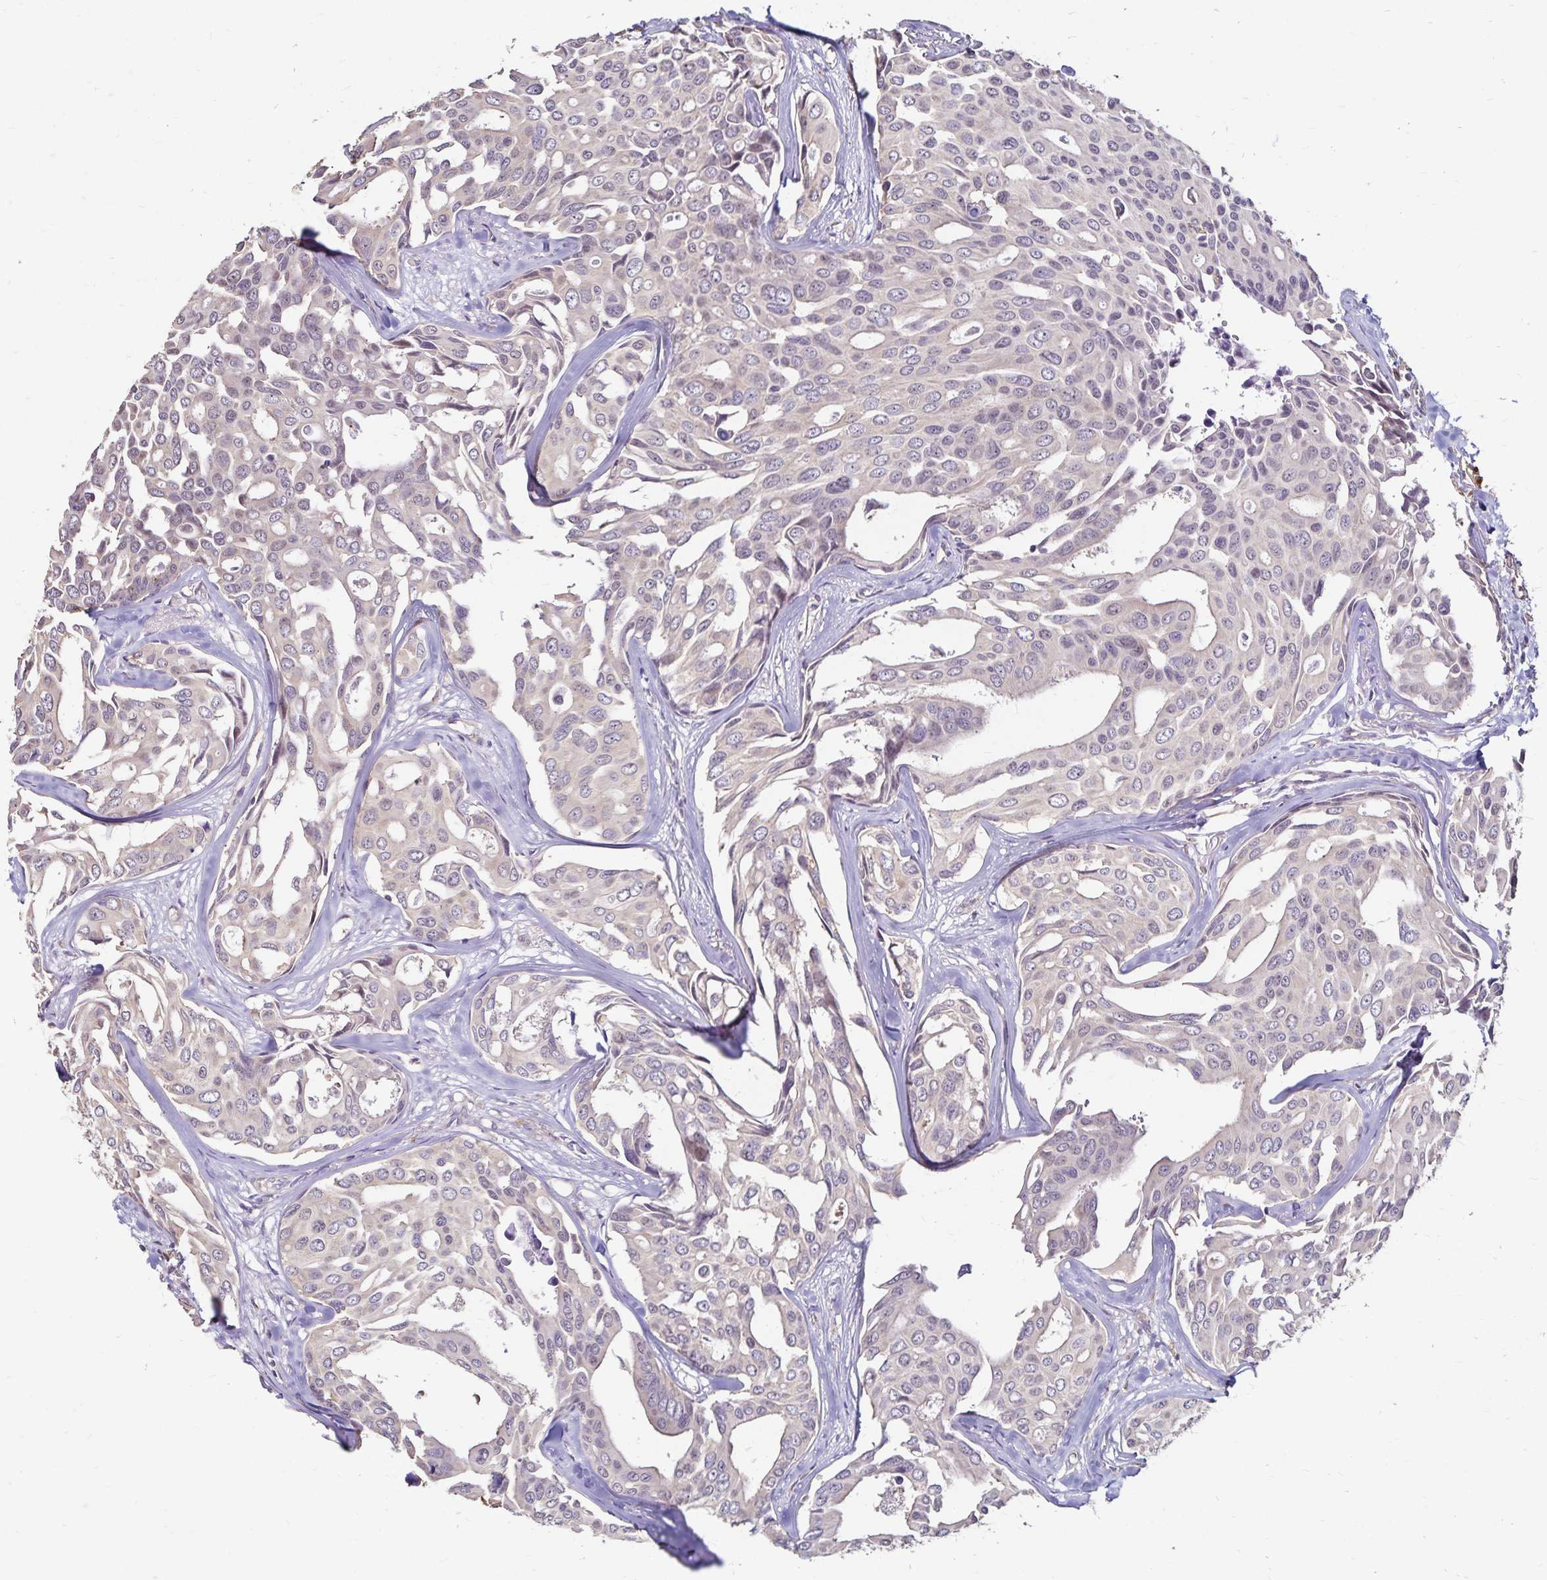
{"staining": {"intensity": "weak", "quantity": "25%-75%", "location": "cytoplasmic/membranous"}, "tissue": "breast cancer", "cell_type": "Tumor cells", "image_type": "cancer", "snomed": [{"axis": "morphology", "description": "Duct carcinoma"}, {"axis": "topography", "description": "Breast"}], "caption": "Weak cytoplasmic/membranous positivity for a protein is present in approximately 25%-75% of tumor cells of infiltrating ductal carcinoma (breast) using immunohistochemistry.", "gene": "EMC10", "patient": {"sex": "female", "age": 54}}